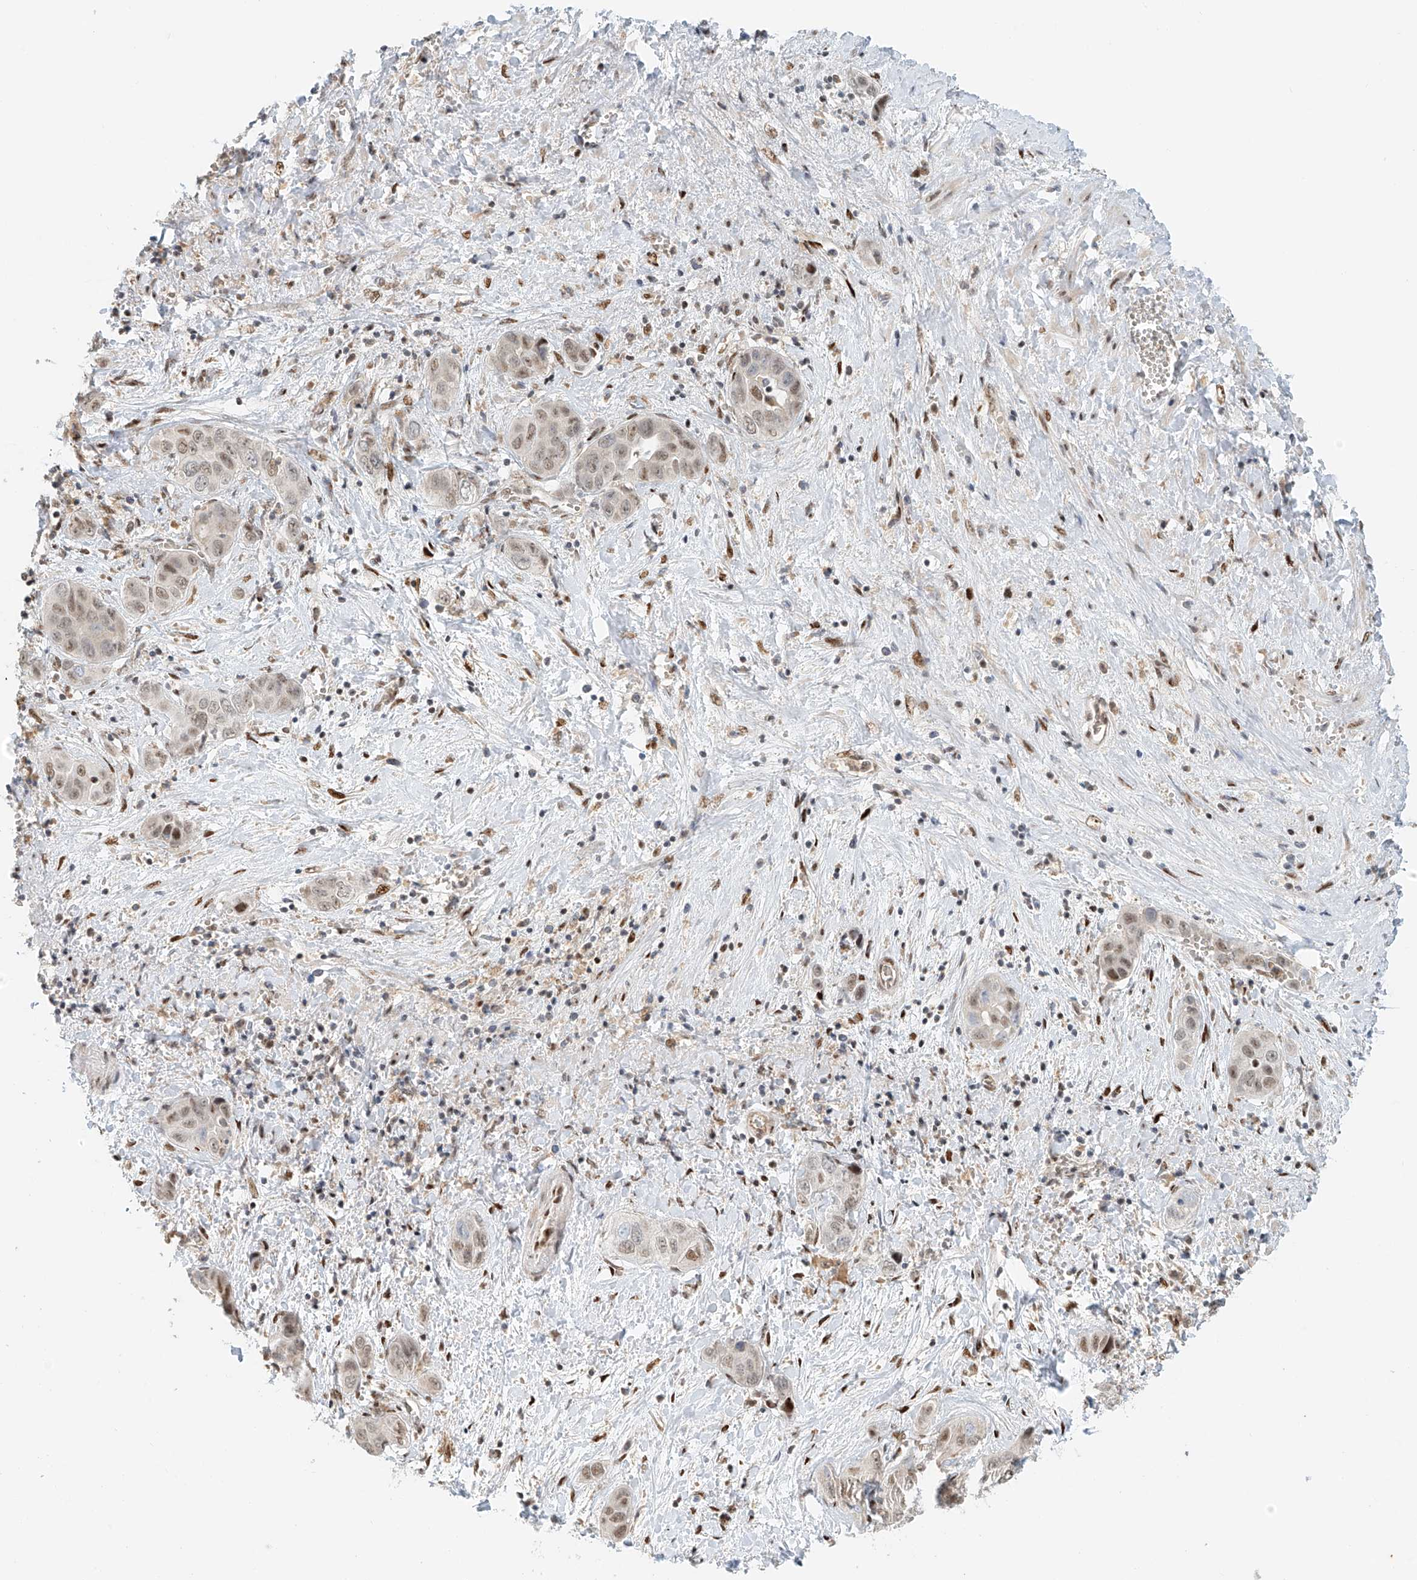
{"staining": {"intensity": "moderate", "quantity": "<25%", "location": "nuclear"}, "tissue": "liver cancer", "cell_type": "Tumor cells", "image_type": "cancer", "snomed": [{"axis": "morphology", "description": "Cholangiocarcinoma"}, {"axis": "topography", "description": "Liver"}], "caption": "A photomicrograph showing moderate nuclear staining in about <25% of tumor cells in liver cholangiocarcinoma, as visualized by brown immunohistochemical staining.", "gene": "ZNF514", "patient": {"sex": "female", "age": 52}}